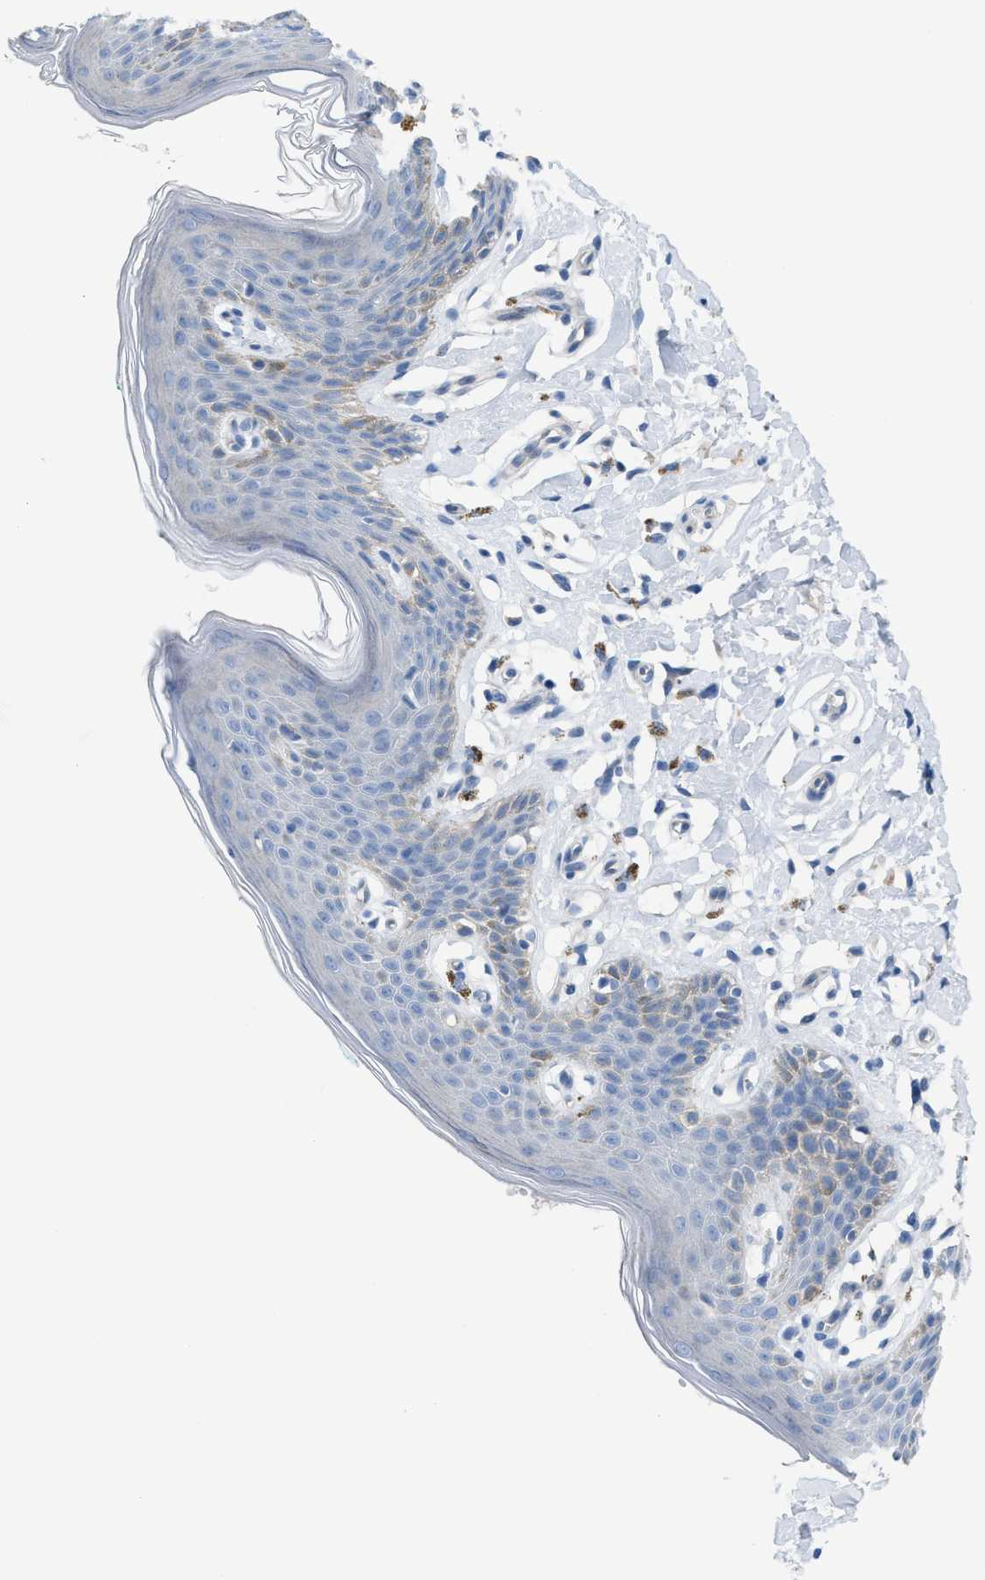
{"staining": {"intensity": "weak", "quantity": "<25%", "location": "cytoplasmic/membranous"}, "tissue": "skin", "cell_type": "Epidermal cells", "image_type": "normal", "snomed": [{"axis": "morphology", "description": "Normal tissue, NOS"}, {"axis": "topography", "description": "Vulva"}], "caption": "High power microscopy micrograph of an immunohistochemistry micrograph of benign skin, revealing no significant staining in epidermal cells.", "gene": "MPP3", "patient": {"sex": "female", "age": 66}}